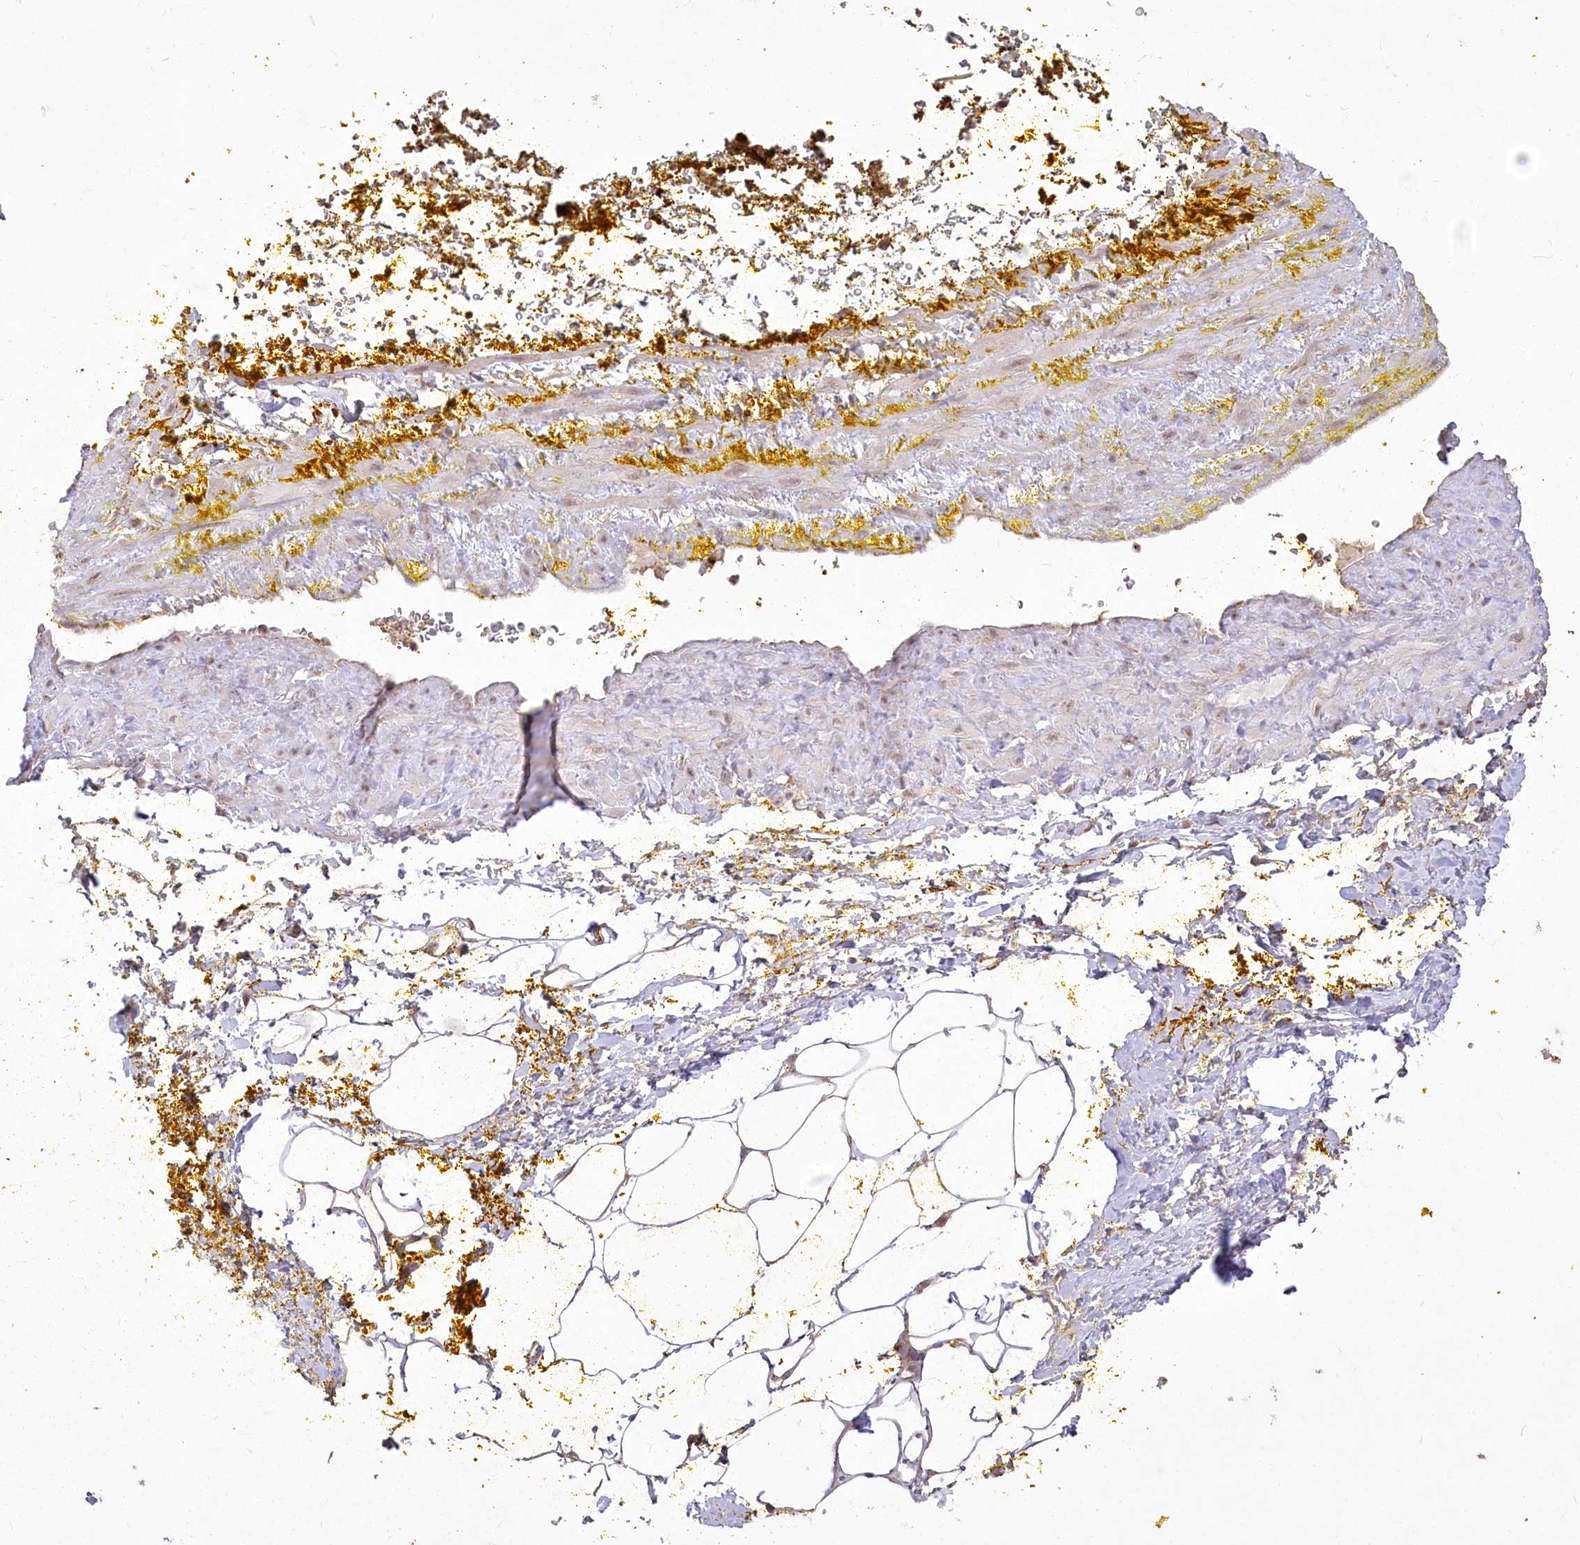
{"staining": {"intensity": "weak", "quantity": ">75%", "location": "cytoplasmic/membranous"}, "tissue": "adipose tissue", "cell_type": "Adipocytes", "image_type": "normal", "snomed": [{"axis": "morphology", "description": "Normal tissue, NOS"}, {"axis": "morphology", "description": "Adenocarcinoma, Low grade"}, {"axis": "topography", "description": "Prostate"}, {"axis": "topography", "description": "Peripheral nerve tissue"}], "caption": "A high-resolution histopathology image shows immunohistochemistry (IHC) staining of normal adipose tissue, which reveals weak cytoplasmic/membranous expression in about >75% of adipocytes.", "gene": "STT3B", "patient": {"sex": "male", "age": 63}}